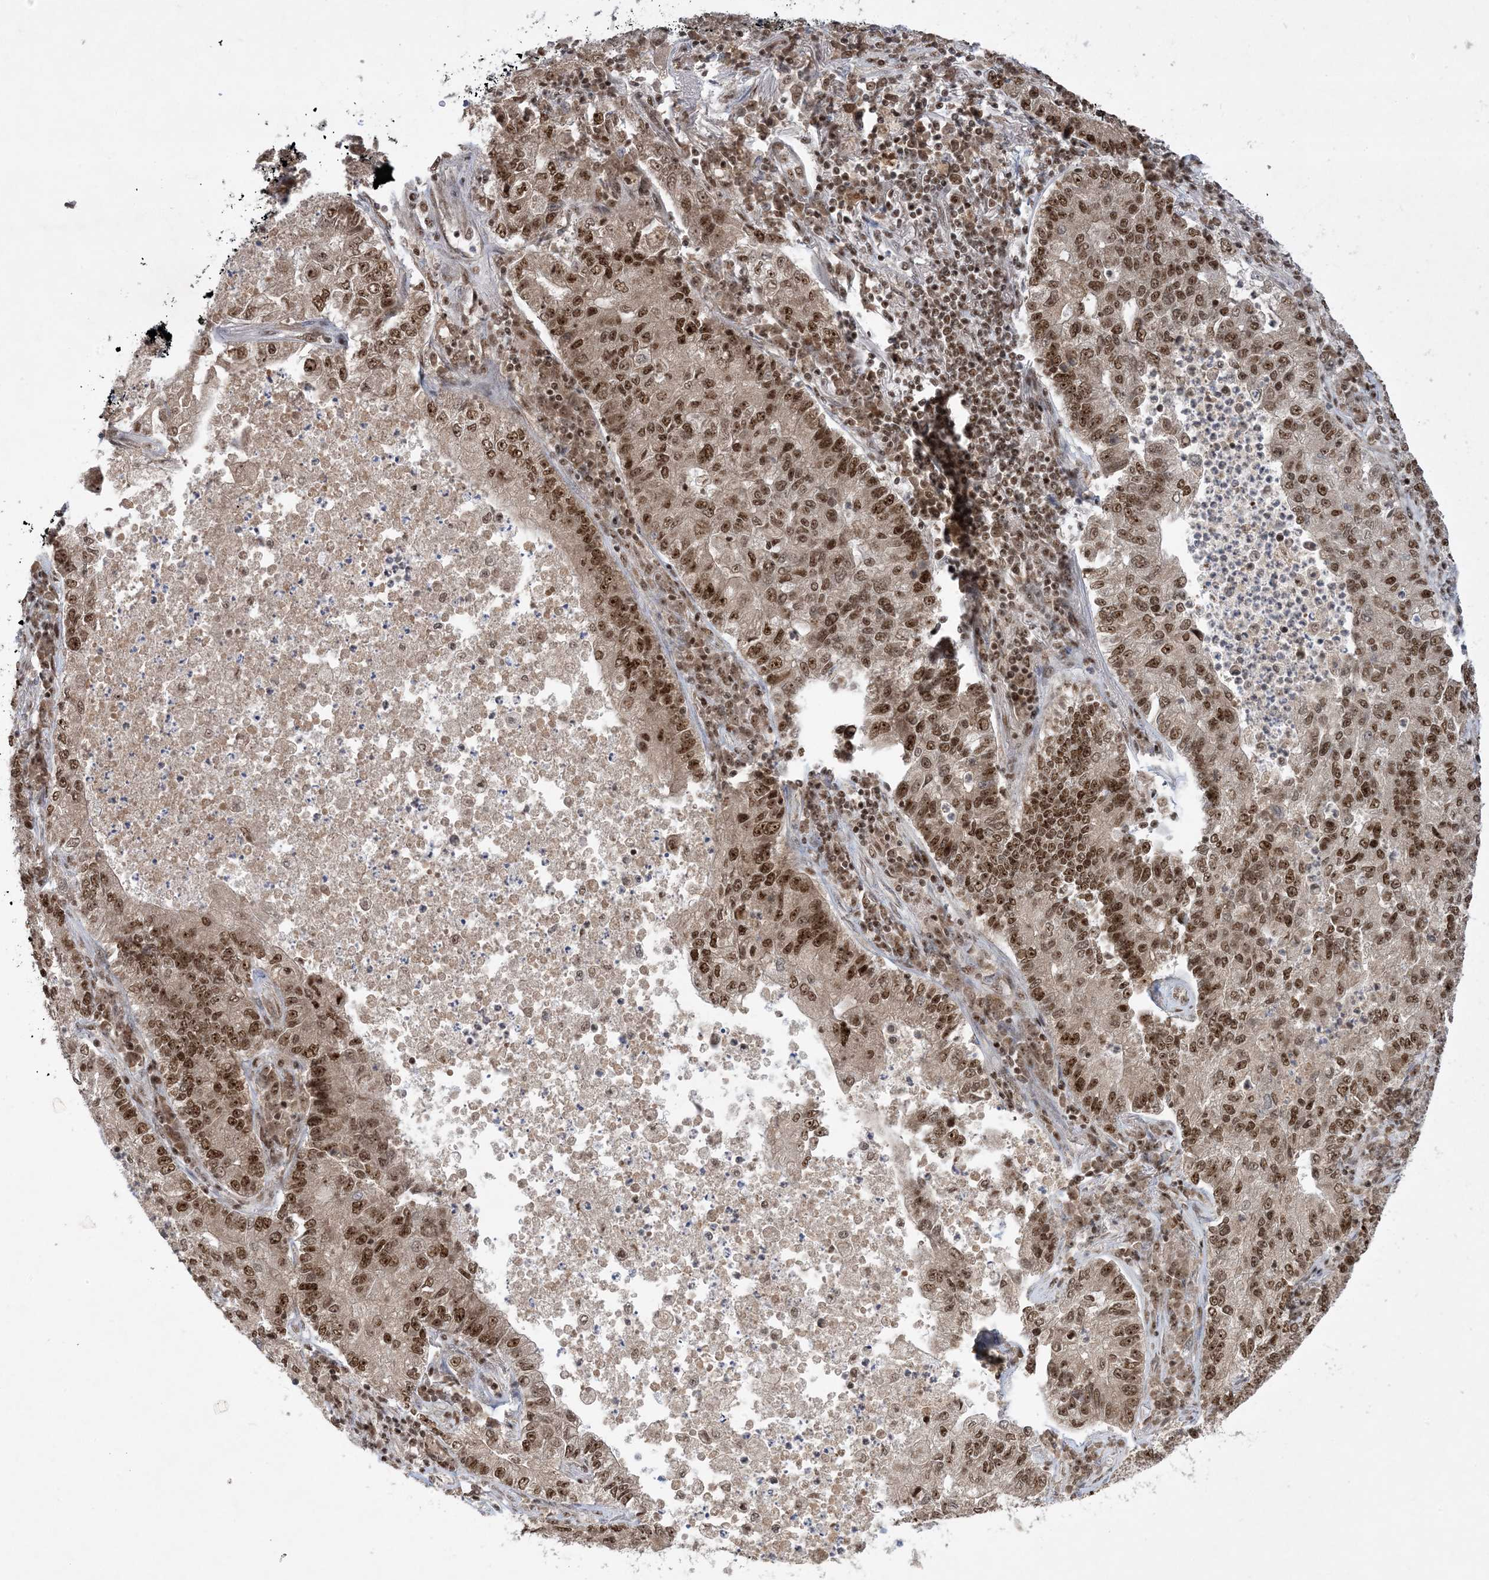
{"staining": {"intensity": "strong", "quantity": ">75%", "location": "nuclear"}, "tissue": "lung cancer", "cell_type": "Tumor cells", "image_type": "cancer", "snomed": [{"axis": "morphology", "description": "Adenocarcinoma, NOS"}, {"axis": "topography", "description": "Lung"}], "caption": "Protein expression analysis of lung cancer (adenocarcinoma) shows strong nuclear staining in about >75% of tumor cells. The staining is performed using DAB (3,3'-diaminobenzidine) brown chromogen to label protein expression. The nuclei are counter-stained blue using hematoxylin.", "gene": "PPIL2", "patient": {"sex": "male", "age": 49}}